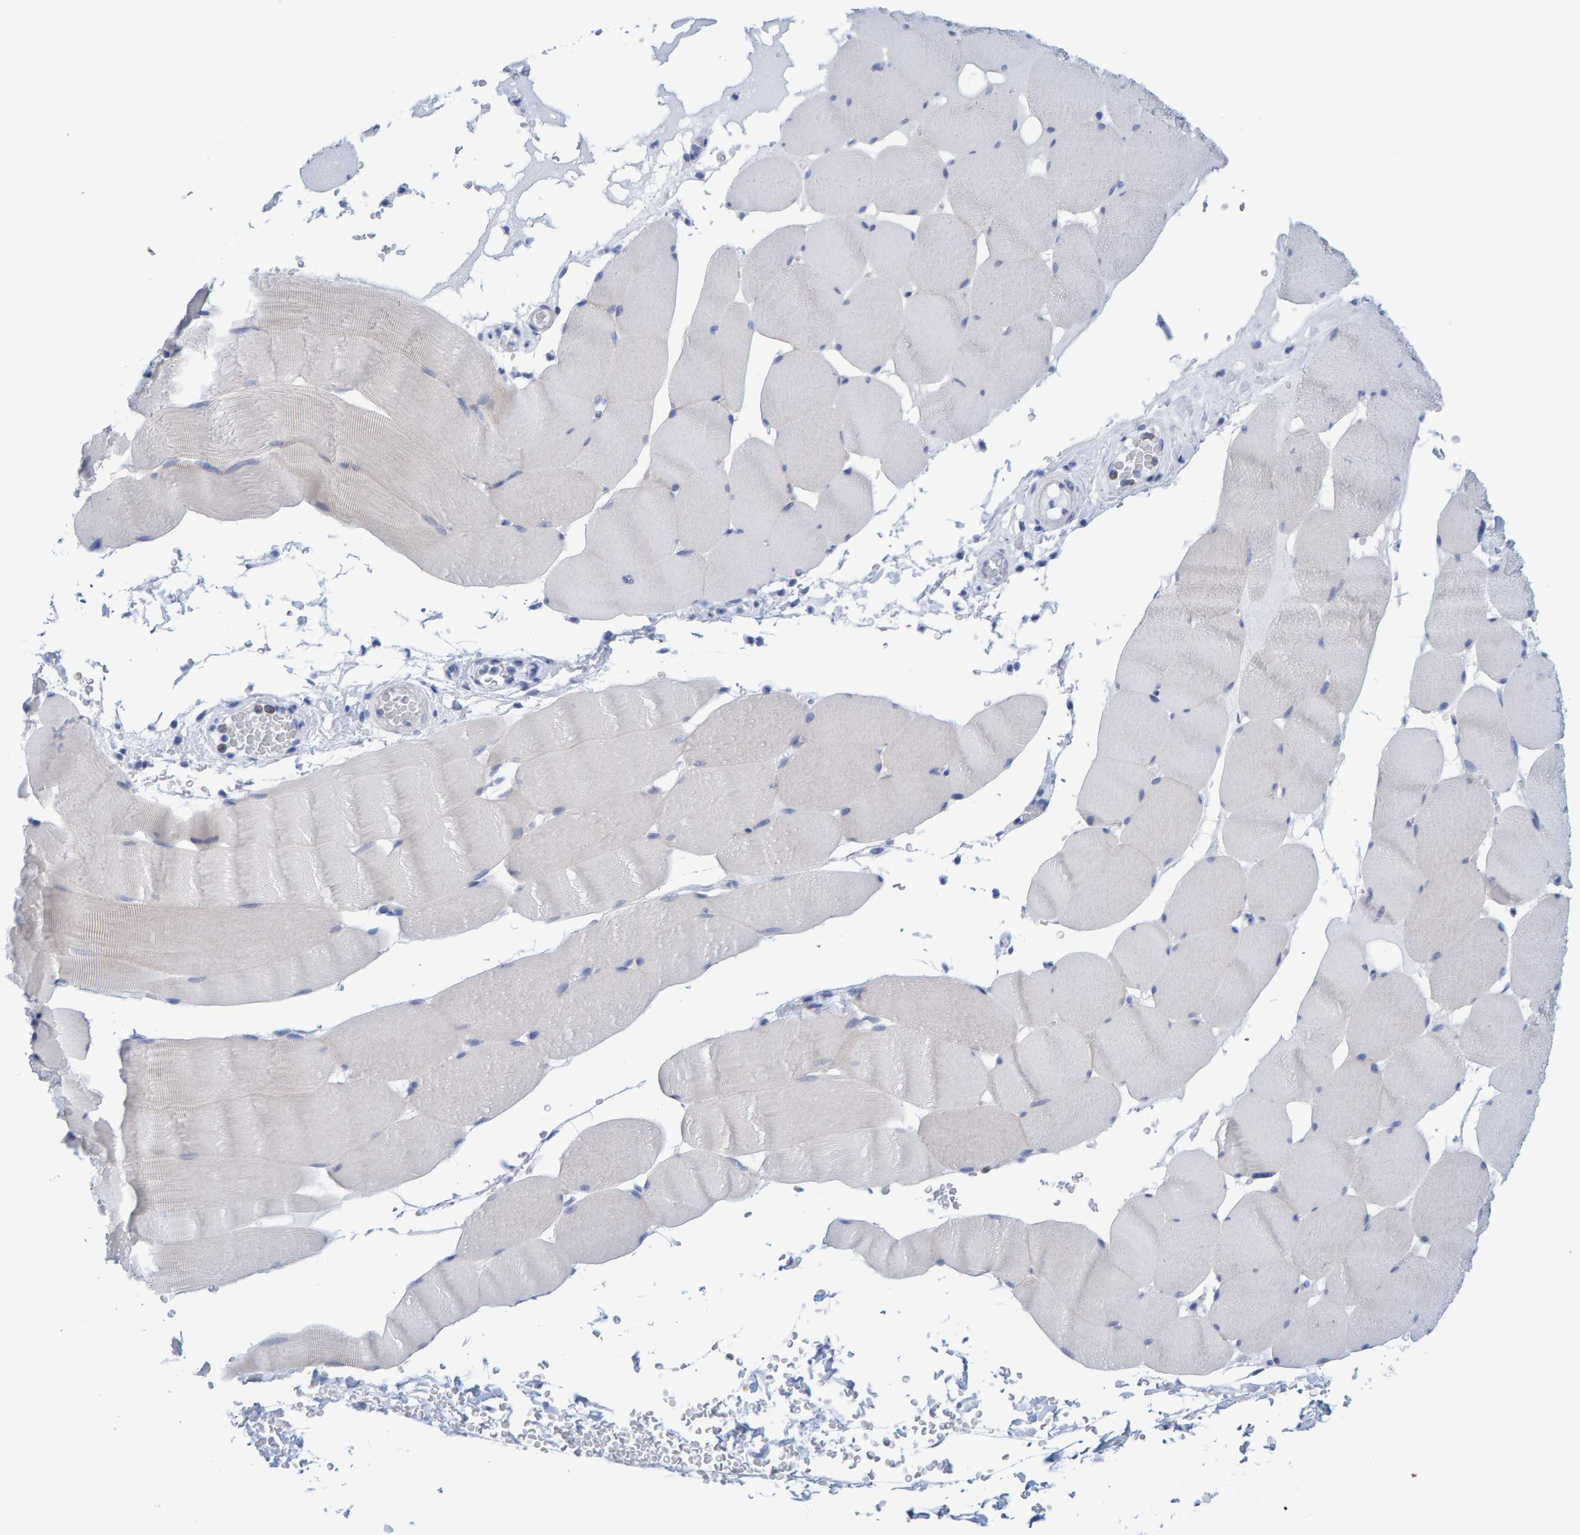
{"staining": {"intensity": "negative", "quantity": "none", "location": "none"}, "tissue": "skeletal muscle", "cell_type": "Myocytes", "image_type": "normal", "snomed": [{"axis": "morphology", "description": "Normal tissue, NOS"}, {"axis": "topography", "description": "Skeletal muscle"}], "caption": "Immunohistochemistry of unremarkable skeletal muscle reveals no expression in myocytes. Nuclei are stained in blue.", "gene": "JAKMIP3", "patient": {"sex": "male", "age": 62}}